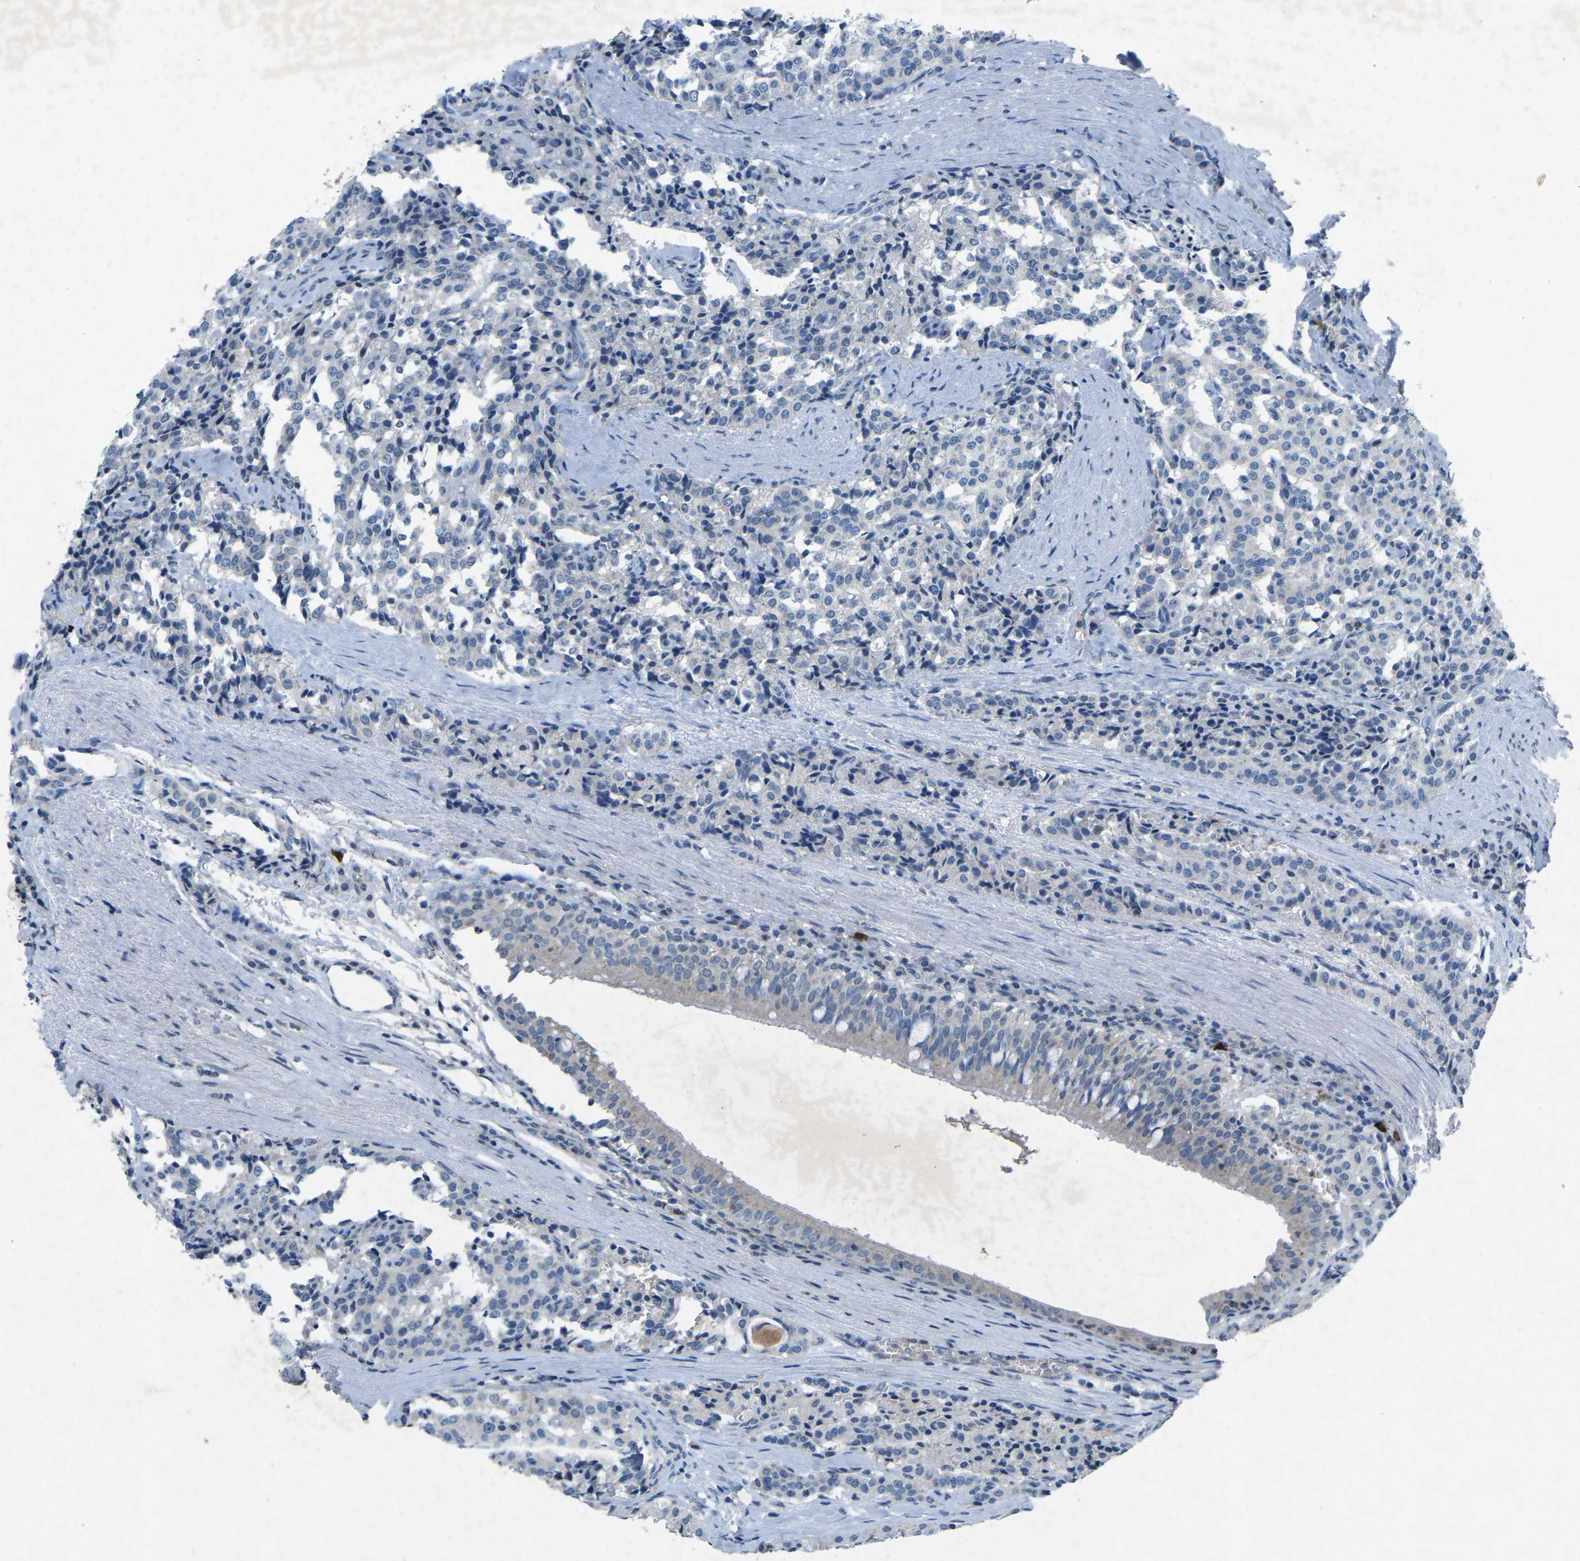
{"staining": {"intensity": "negative", "quantity": "none", "location": "none"}, "tissue": "carcinoid", "cell_type": "Tumor cells", "image_type": "cancer", "snomed": [{"axis": "morphology", "description": "Carcinoid, malignant, NOS"}, {"axis": "topography", "description": "Lung"}], "caption": "DAB (3,3'-diaminobenzidine) immunohistochemical staining of malignant carcinoid demonstrates no significant staining in tumor cells. Brightfield microscopy of IHC stained with DAB (brown) and hematoxylin (blue), captured at high magnification.", "gene": "PLG", "patient": {"sex": "male", "age": 30}}